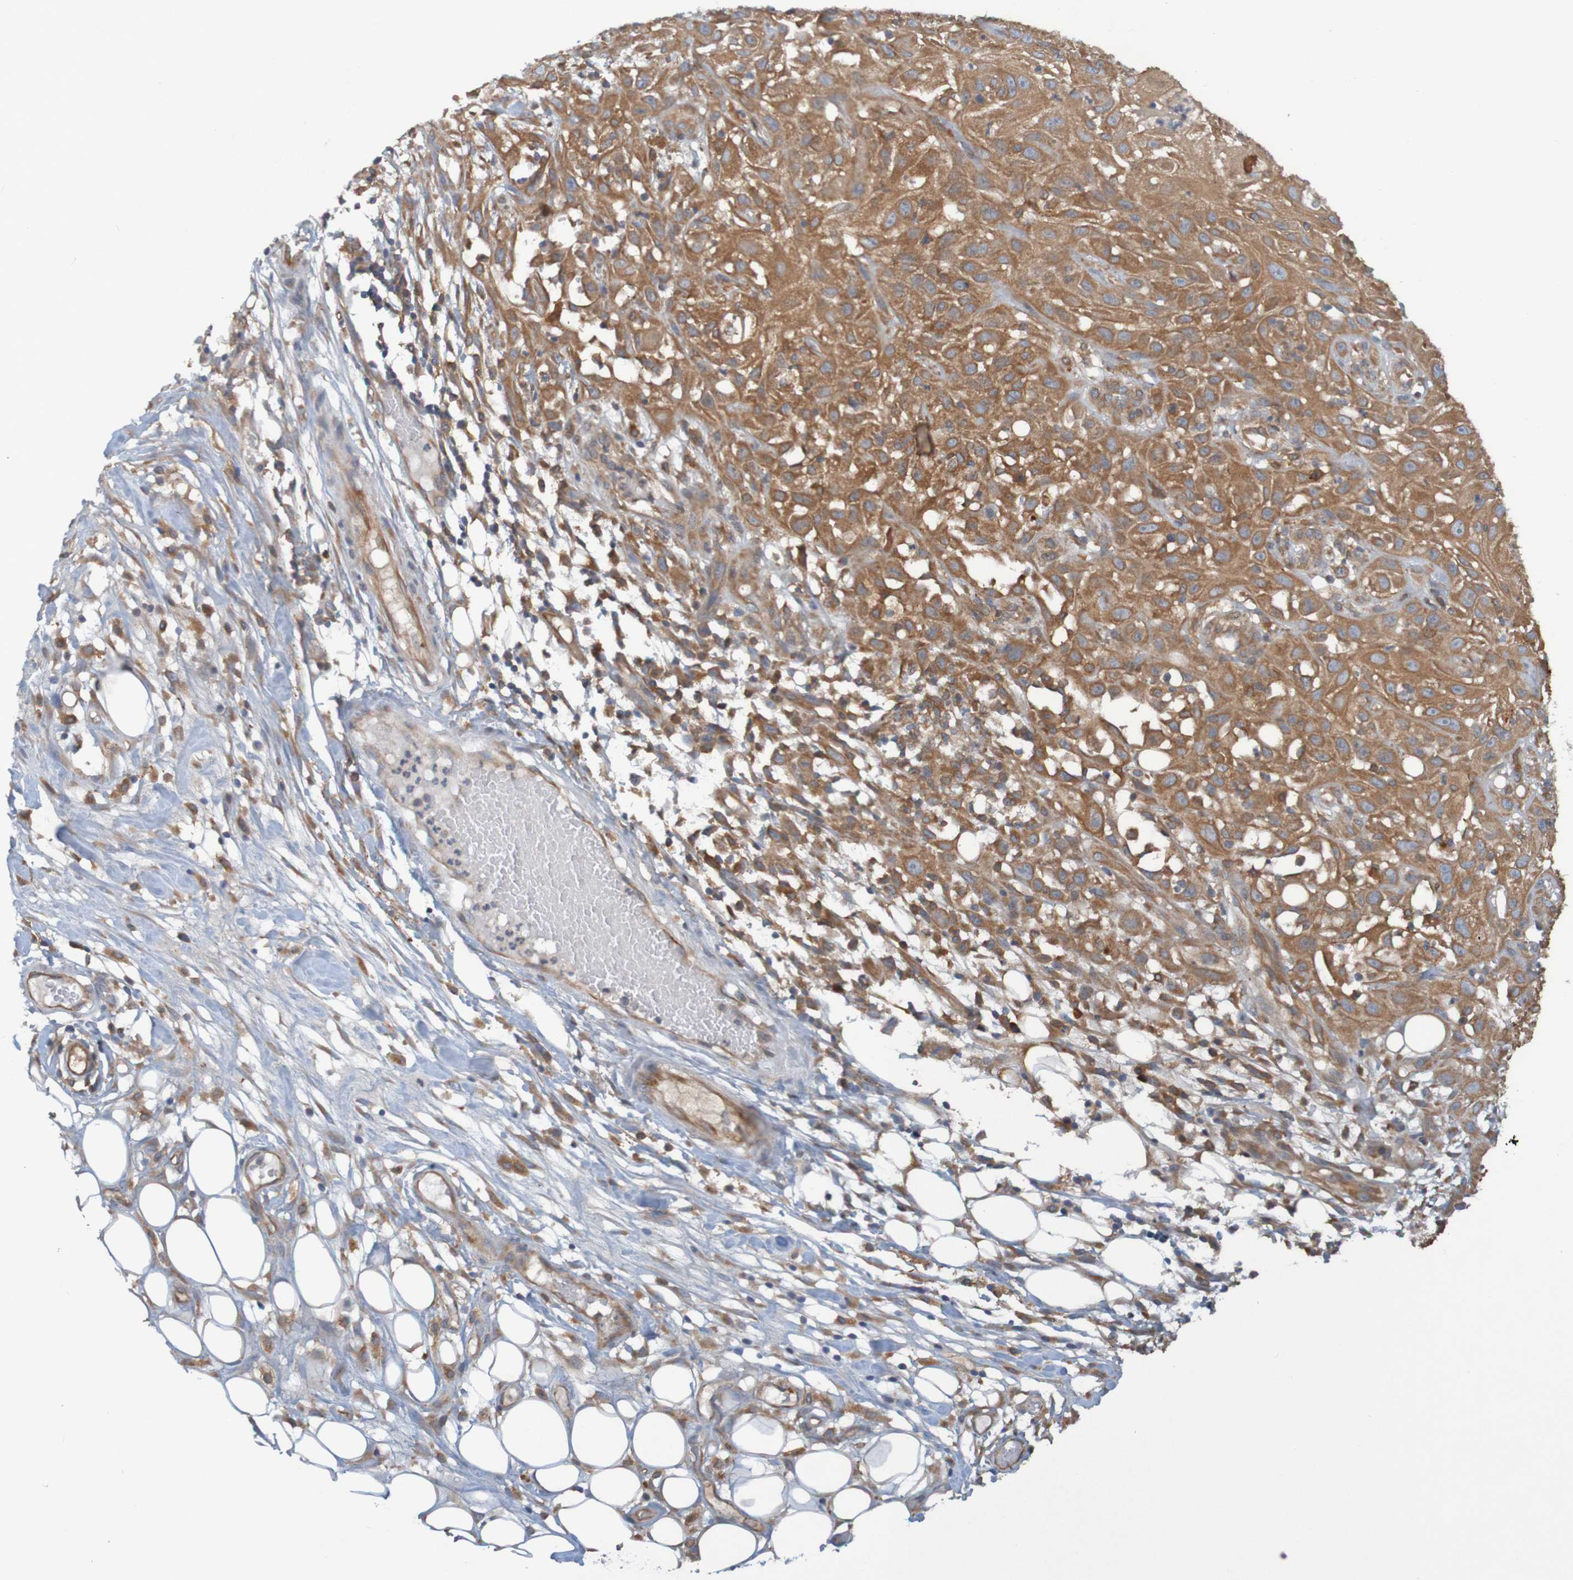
{"staining": {"intensity": "moderate", "quantity": ">75%", "location": "cytoplasmic/membranous"}, "tissue": "skin cancer", "cell_type": "Tumor cells", "image_type": "cancer", "snomed": [{"axis": "morphology", "description": "Squamous cell carcinoma, NOS"}, {"axis": "topography", "description": "Skin"}], "caption": "The photomicrograph demonstrates a brown stain indicating the presence of a protein in the cytoplasmic/membranous of tumor cells in skin cancer (squamous cell carcinoma).", "gene": "DNAJC4", "patient": {"sex": "male", "age": 75}}